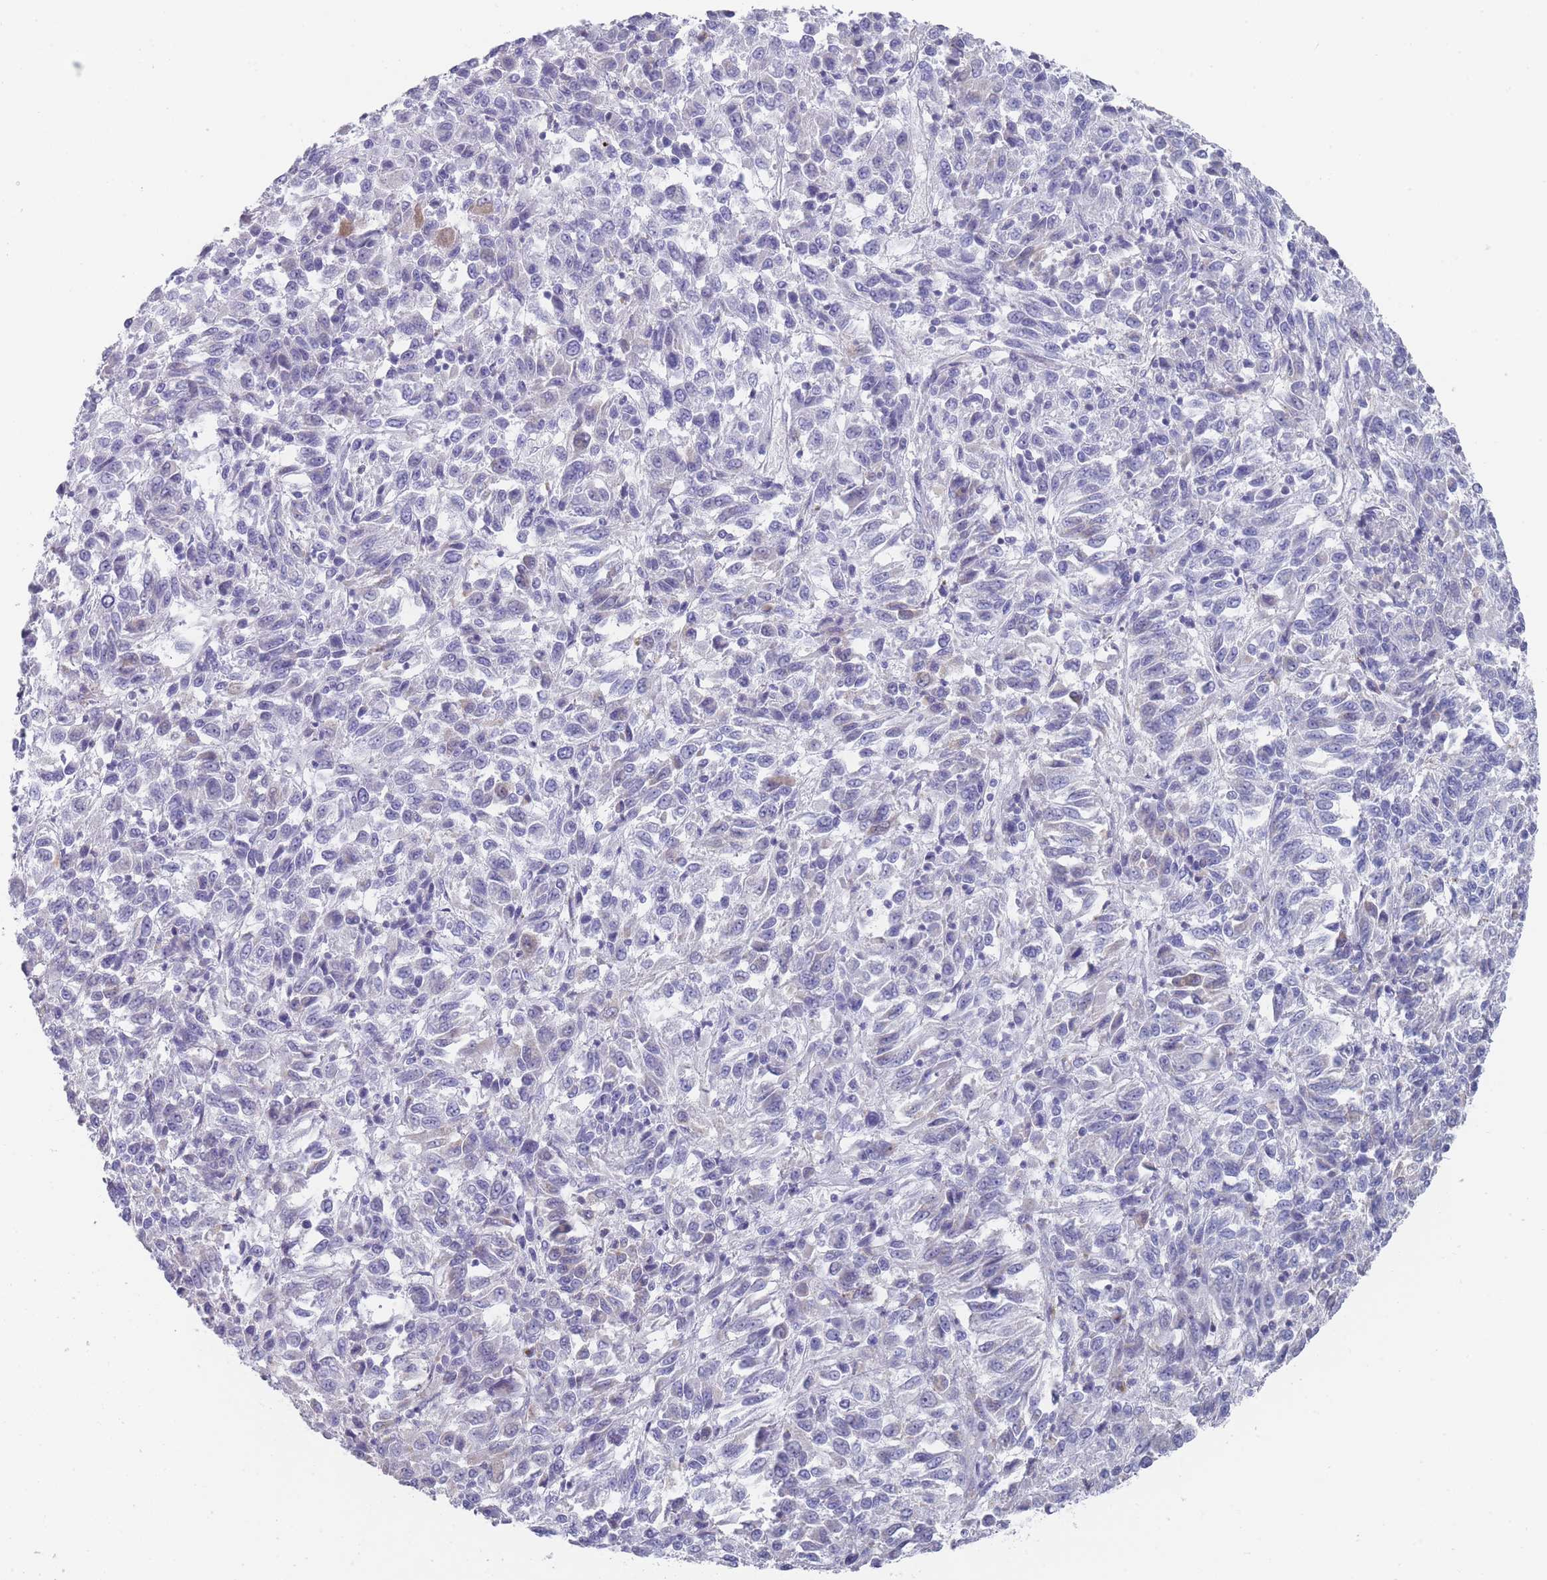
{"staining": {"intensity": "negative", "quantity": "none", "location": "none"}, "tissue": "melanoma", "cell_type": "Tumor cells", "image_type": "cancer", "snomed": [{"axis": "morphology", "description": "Malignant melanoma, Metastatic site"}, {"axis": "topography", "description": "Lung"}], "caption": "Immunohistochemistry of human melanoma reveals no expression in tumor cells.", "gene": "SCCPDH", "patient": {"sex": "male", "age": 64}}